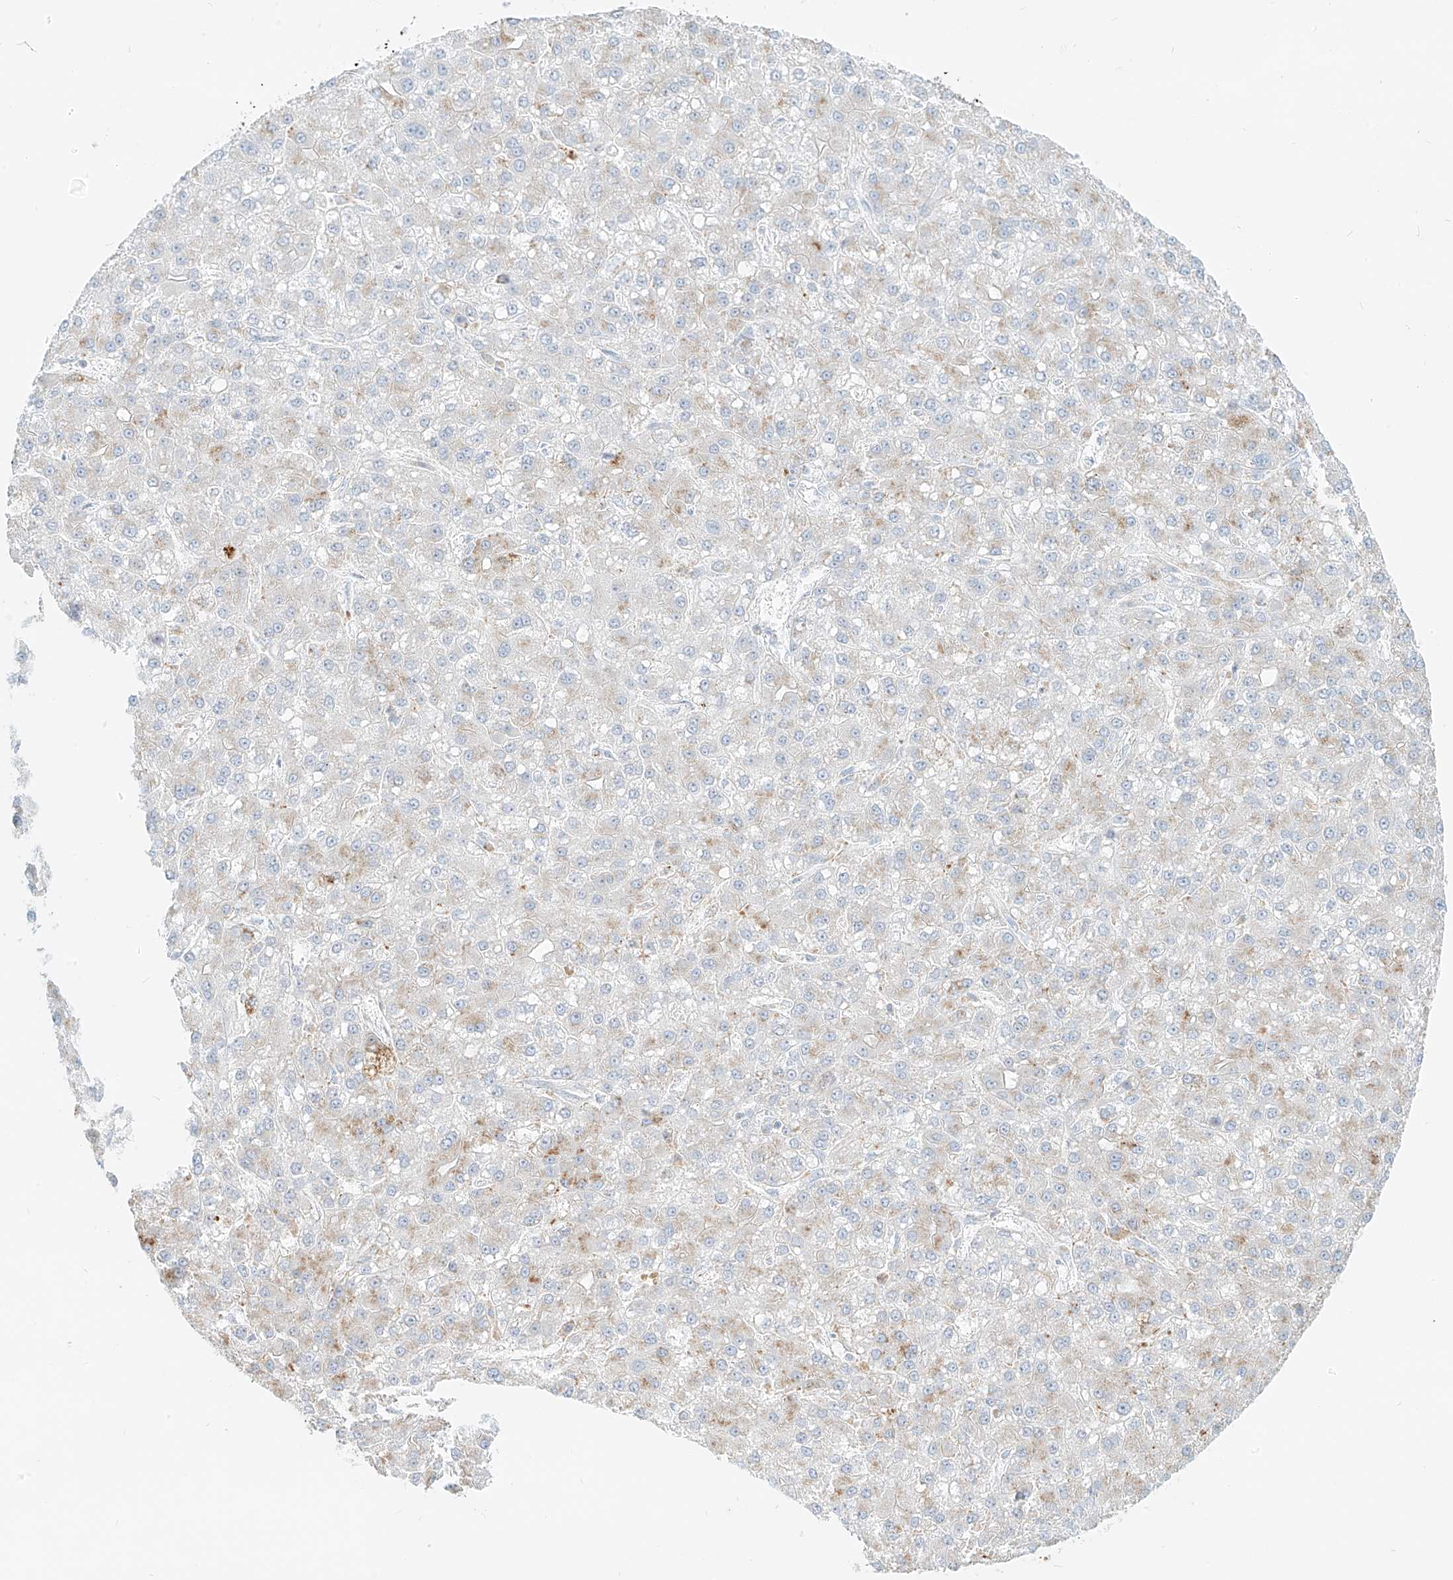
{"staining": {"intensity": "moderate", "quantity": "<25%", "location": "cytoplasmic/membranous"}, "tissue": "liver cancer", "cell_type": "Tumor cells", "image_type": "cancer", "snomed": [{"axis": "morphology", "description": "Carcinoma, Hepatocellular, NOS"}, {"axis": "topography", "description": "Liver"}], "caption": "Hepatocellular carcinoma (liver) stained for a protein (brown) exhibits moderate cytoplasmic/membranous positive staining in about <25% of tumor cells.", "gene": "SLC35F6", "patient": {"sex": "male", "age": 67}}